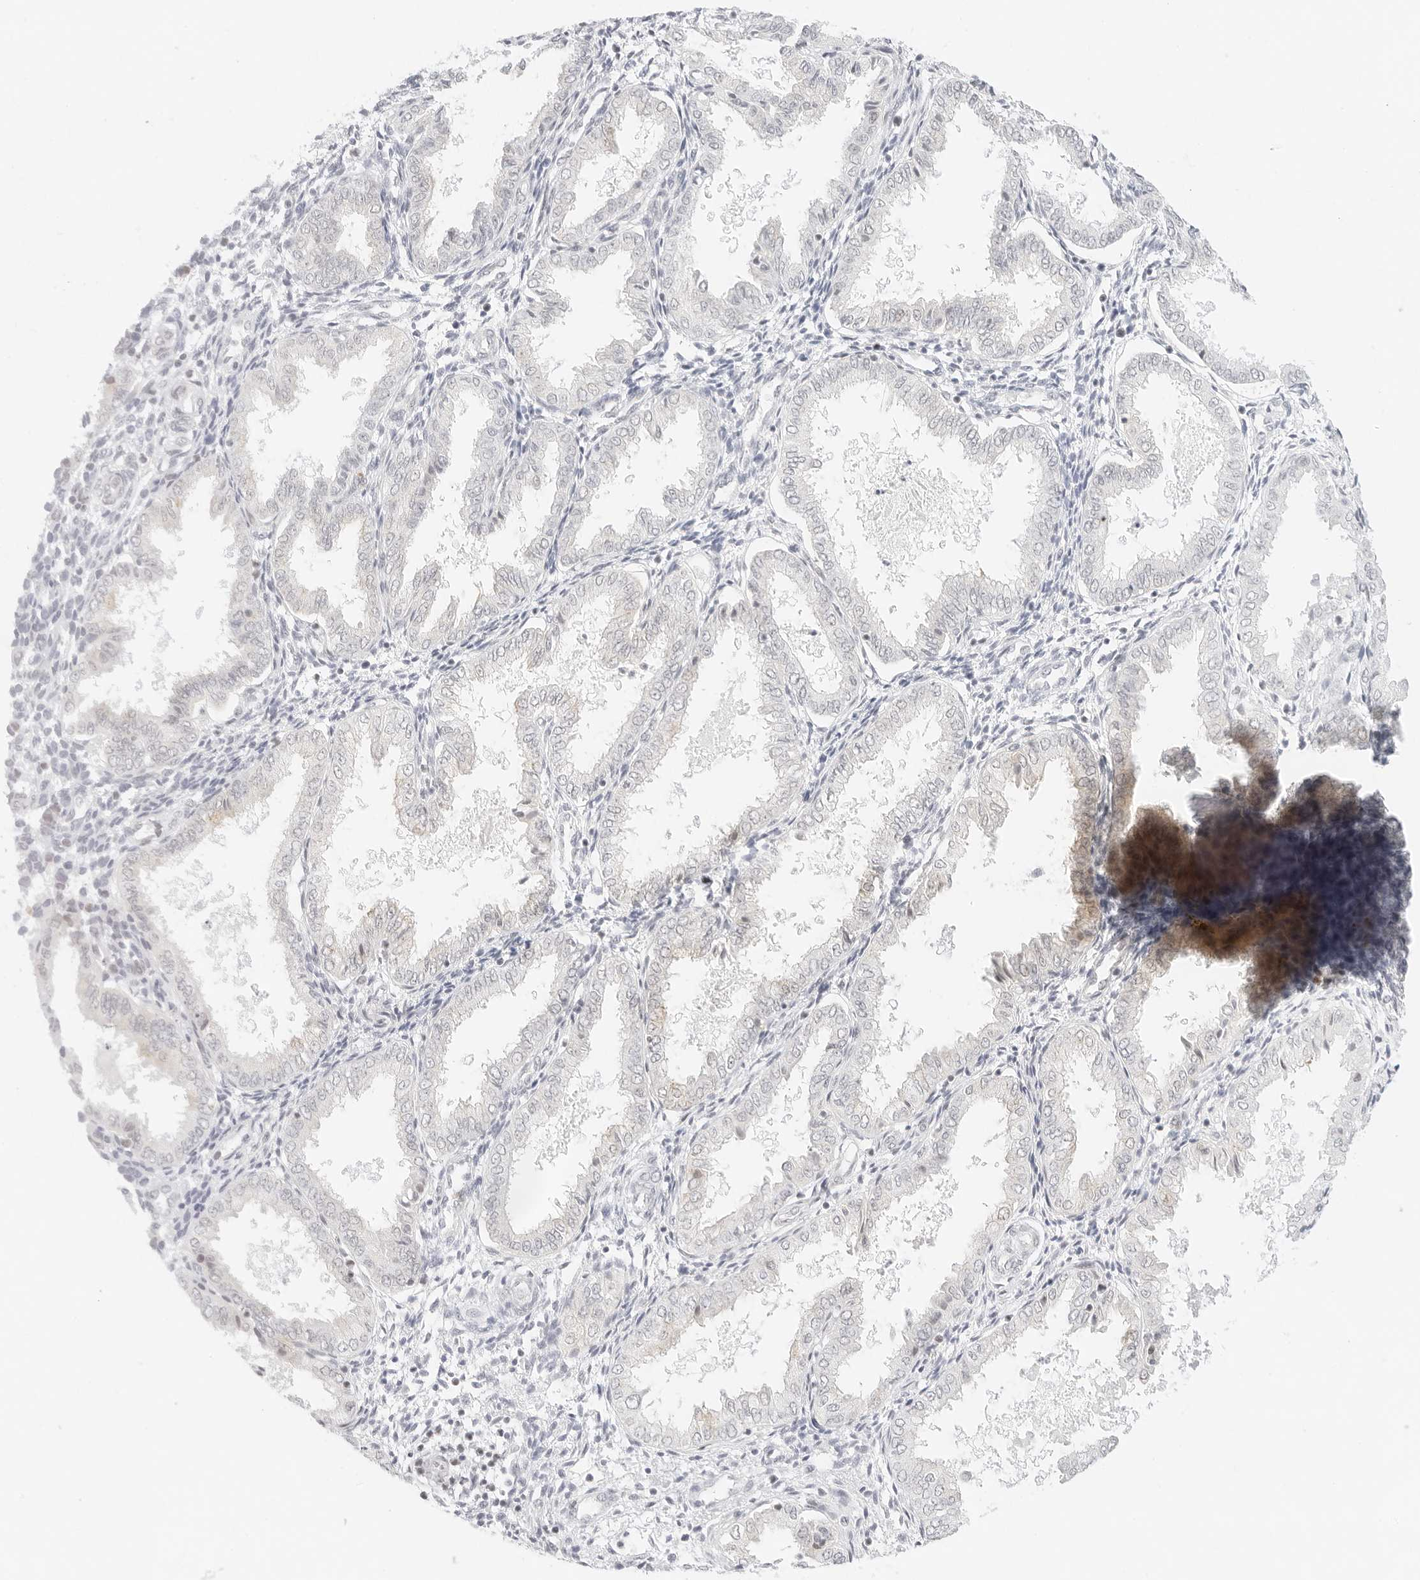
{"staining": {"intensity": "negative", "quantity": "none", "location": "none"}, "tissue": "endometrium", "cell_type": "Cells in endometrial stroma", "image_type": "normal", "snomed": [{"axis": "morphology", "description": "Normal tissue, NOS"}, {"axis": "topography", "description": "Endometrium"}], "caption": "Cells in endometrial stroma show no significant protein expression in normal endometrium. (DAB immunohistochemistry visualized using brightfield microscopy, high magnification).", "gene": "GNAS", "patient": {"sex": "female", "age": 33}}